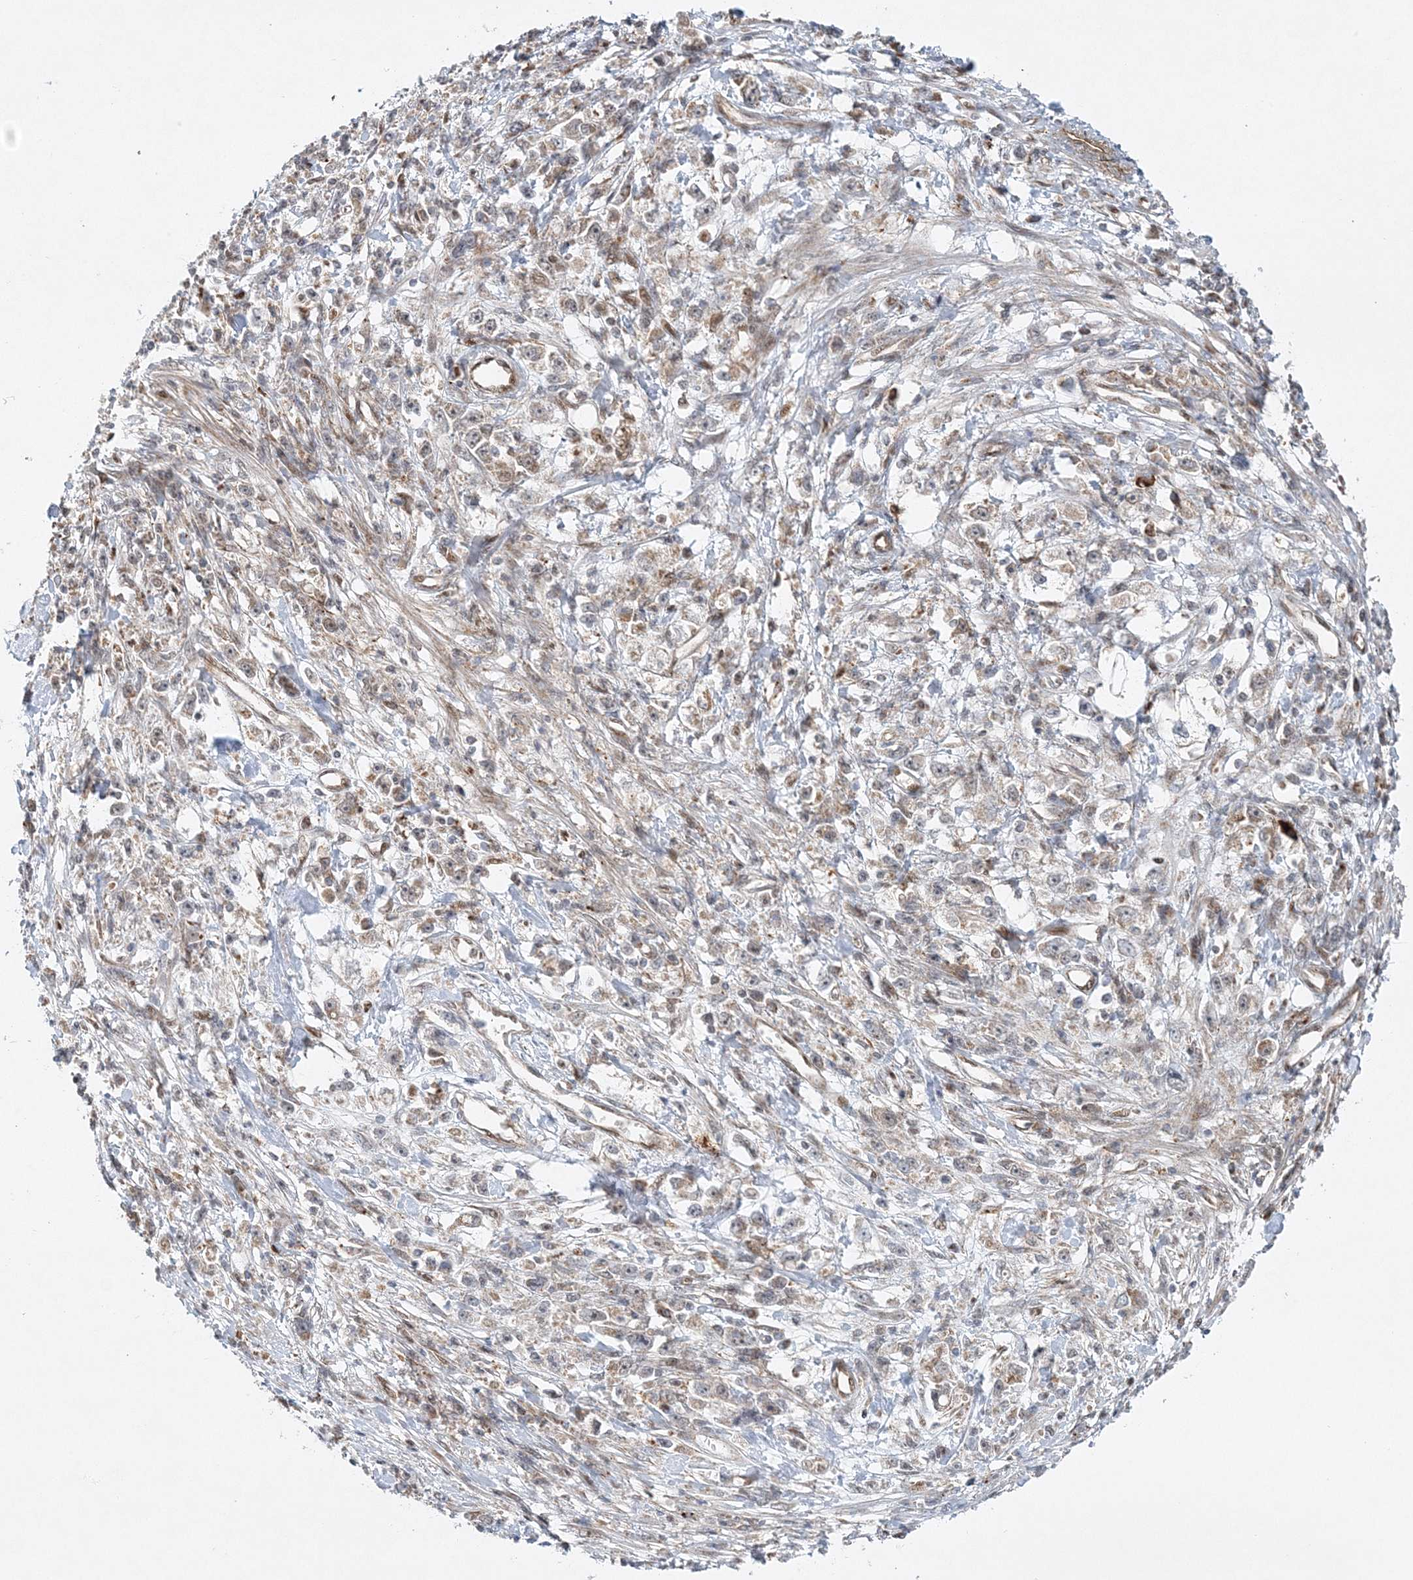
{"staining": {"intensity": "weak", "quantity": "<25%", "location": "cytoplasmic/membranous"}, "tissue": "stomach cancer", "cell_type": "Tumor cells", "image_type": "cancer", "snomed": [{"axis": "morphology", "description": "Adenocarcinoma, NOS"}, {"axis": "topography", "description": "Stomach"}], "caption": "The histopathology image demonstrates no staining of tumor cells in stomach cancer (adenocarcinoma).", "gene": "RAB11FIP2", "patient": {"sex": "female", "age": 59}}